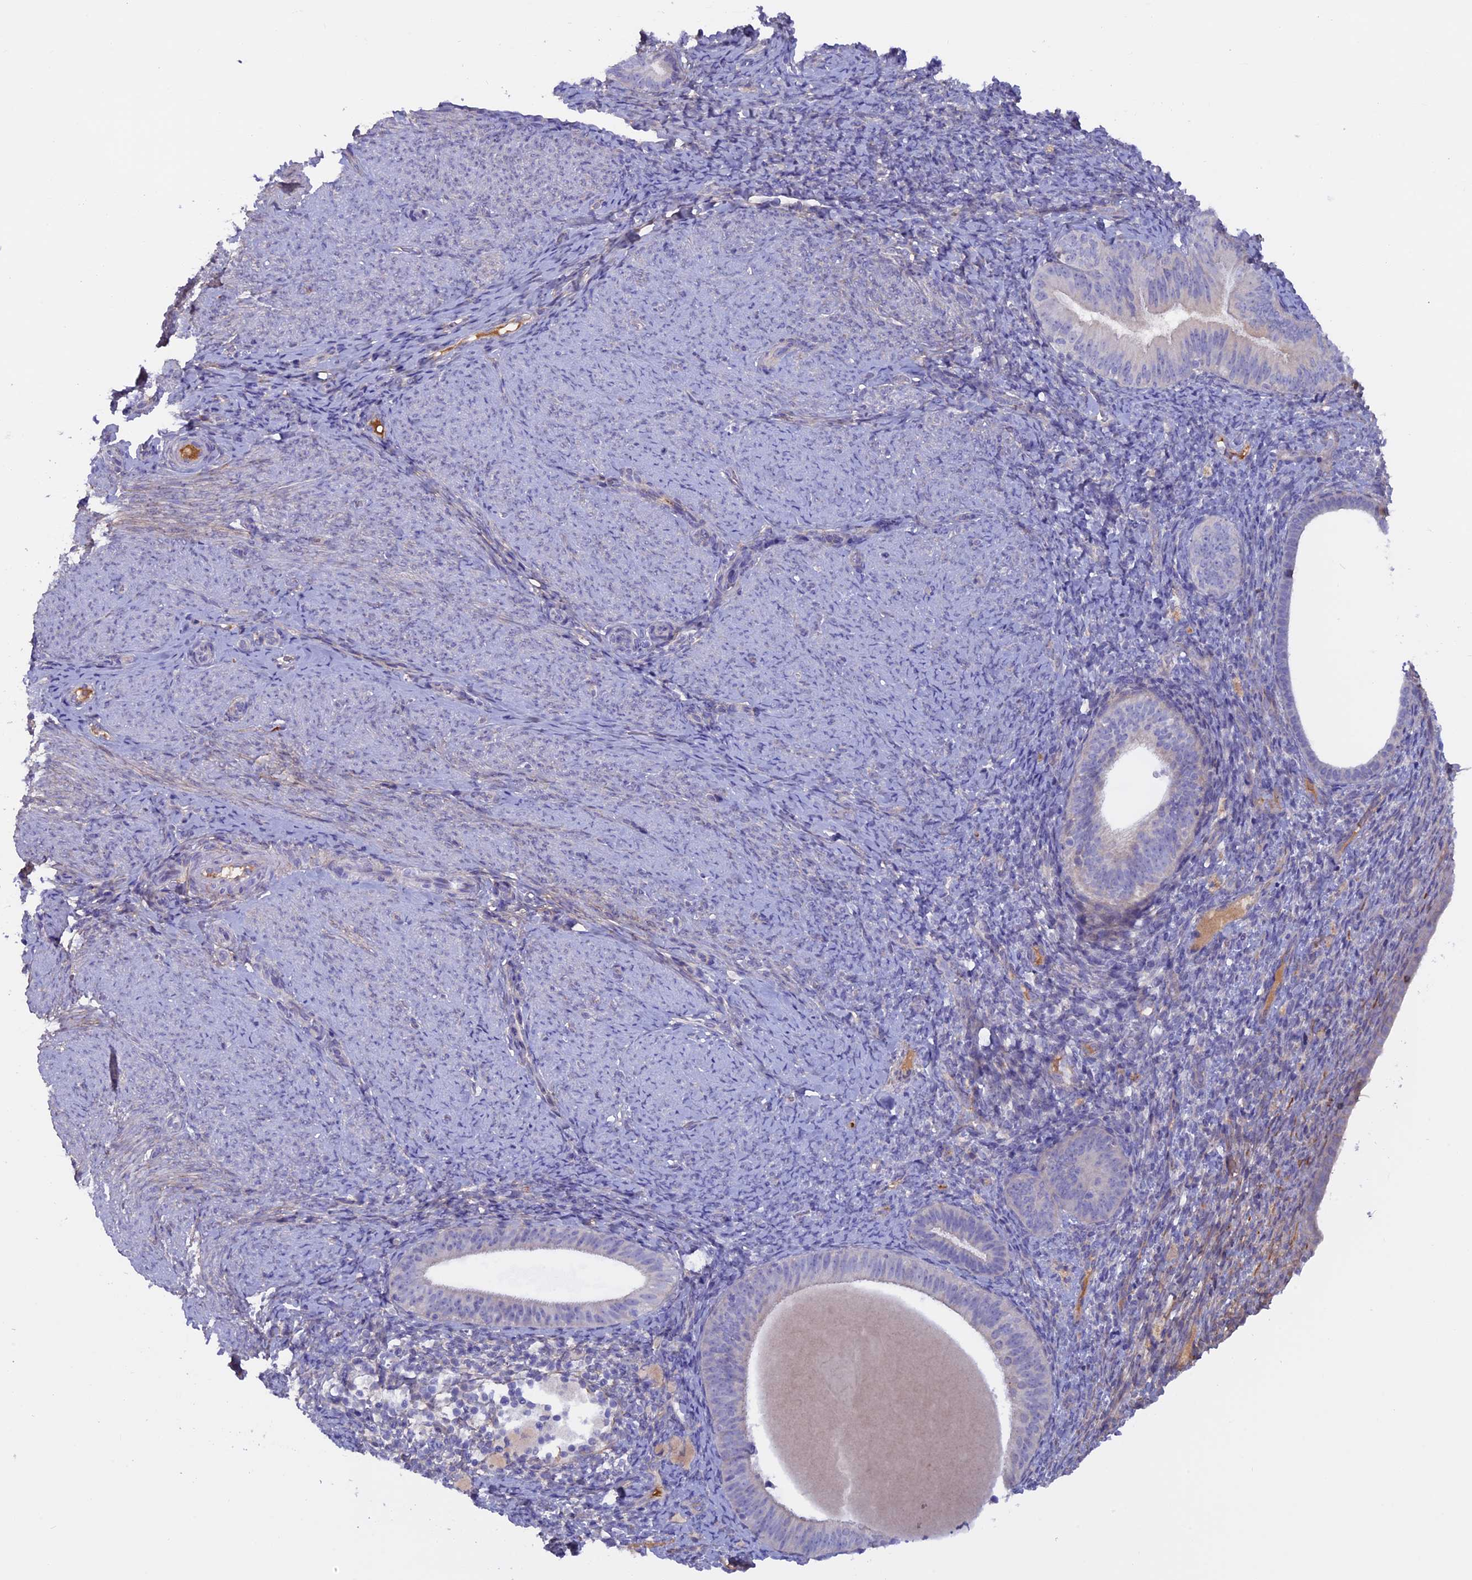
{"staining": {"intensity": "negative", "quantity": "none", "location": "none"}, "tissue": "endometrium", "cell_type": "Cells in endometrial stroma", "image_type": "normal", "snomed": [{"axis": "morphology", "description": "Normal tissue, NOS"}, {"axis": "topography", "description": "Endometrium"}], "caption": "The photomicrograph shows no staining of cells in endometrial stroma in unremarkable endometrium.", "gene": "COL4A3", "patient": {"sex": "female", "age": 65}}